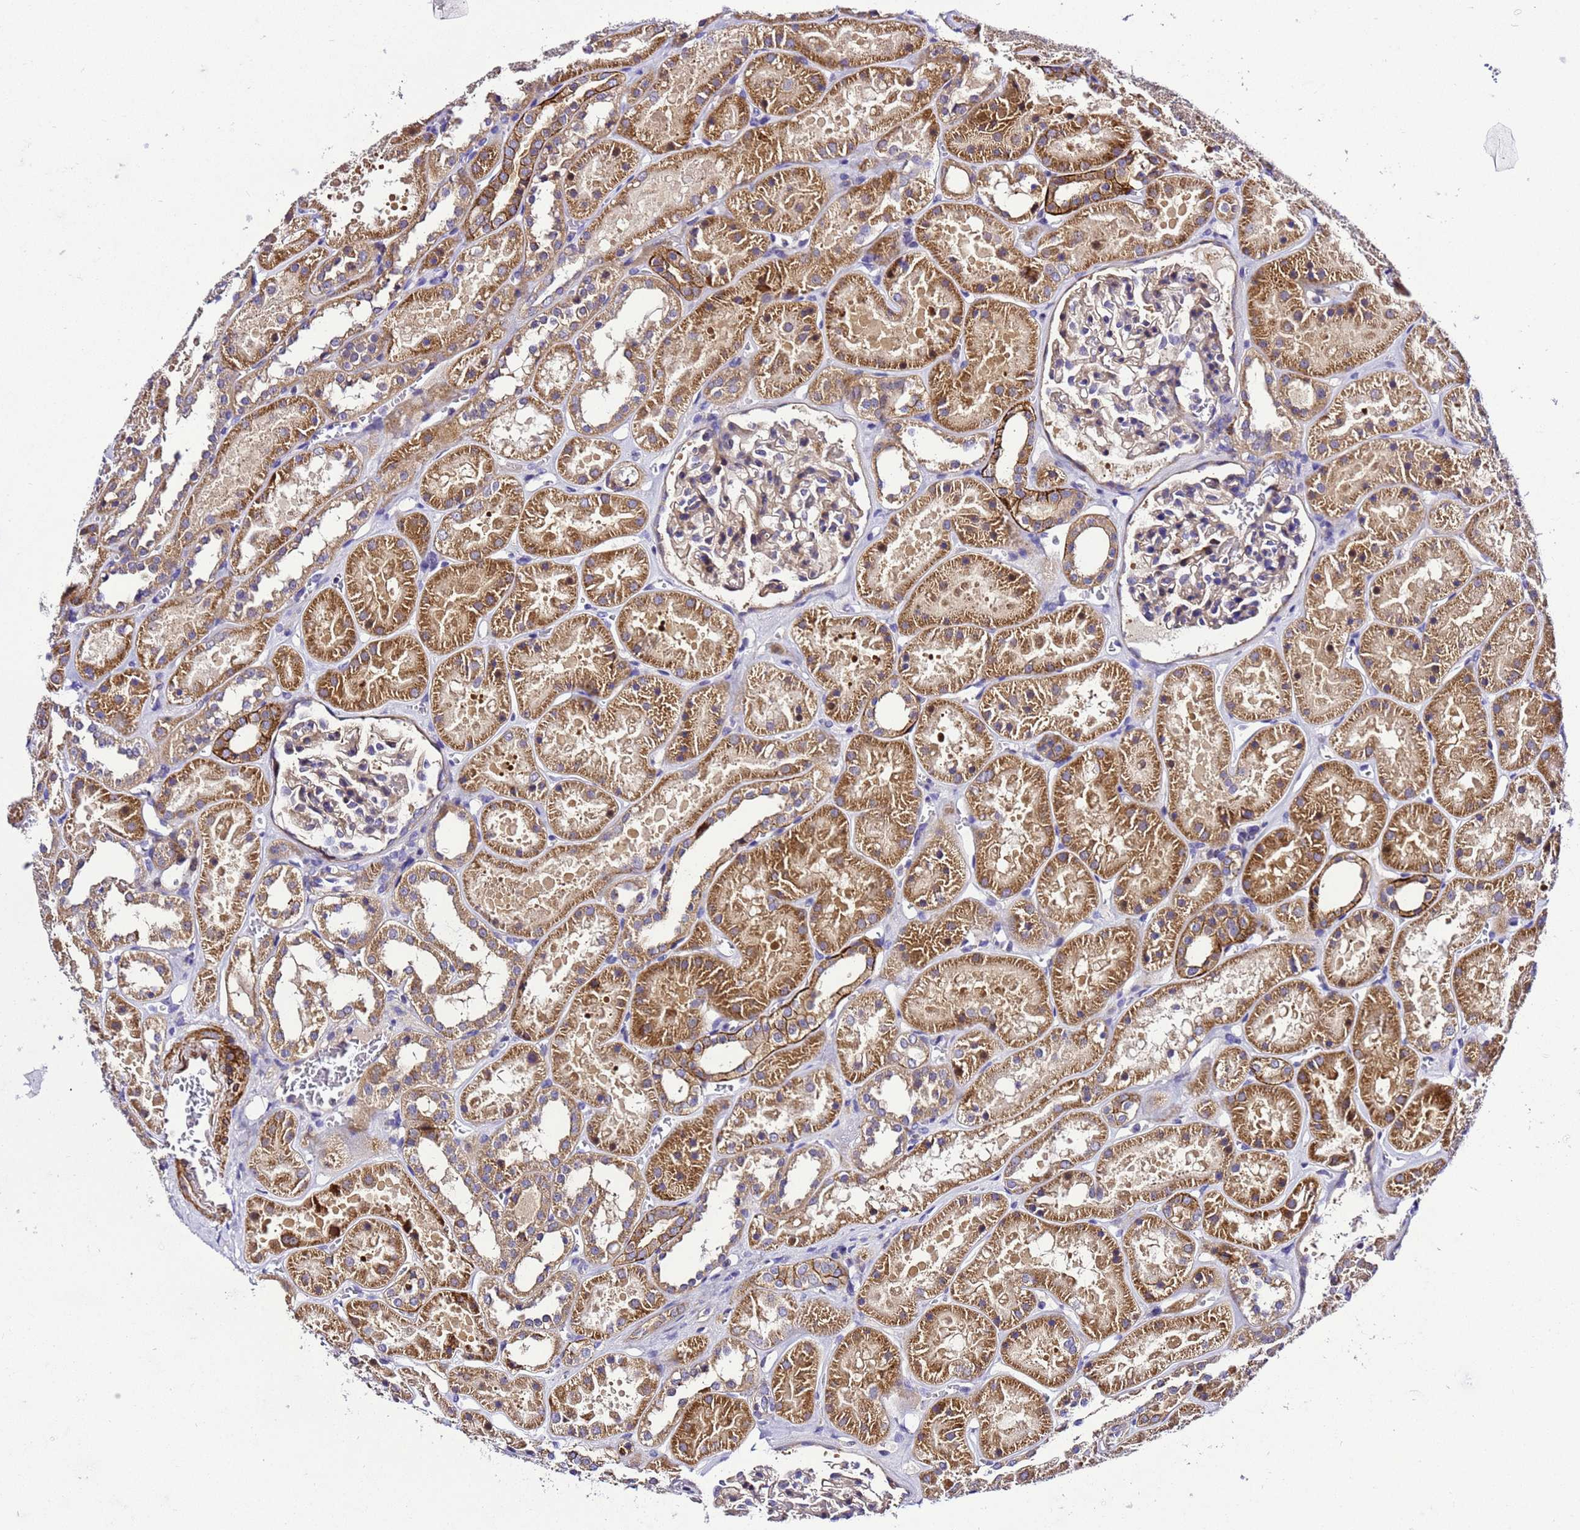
{"staining": {"intensity": "weak", "quantity": ">75%", "location": "cytoplasmic/membranous"}, "tissue": "kidney", "cell_type": "Cells in glomeruli", "image_type": "normal", "snomed": [{"axis": "morphology", "description": "Normal tissue, NOS"}, {"axis": "topography", "description": "Kidney"}], "caption": "A histopathology image of kidney stained for a protein reveals weak cytoplasmic/membranous brown staining in cells in glomeruli. The staining was performed using DAB (3,3'-diaminobenzidine), with brown indicating positive protein expression. Nuclei are stained blue with hematoxylin.", "gene": "ZNF417", "patient": {"sex": "female", "age": 41}}